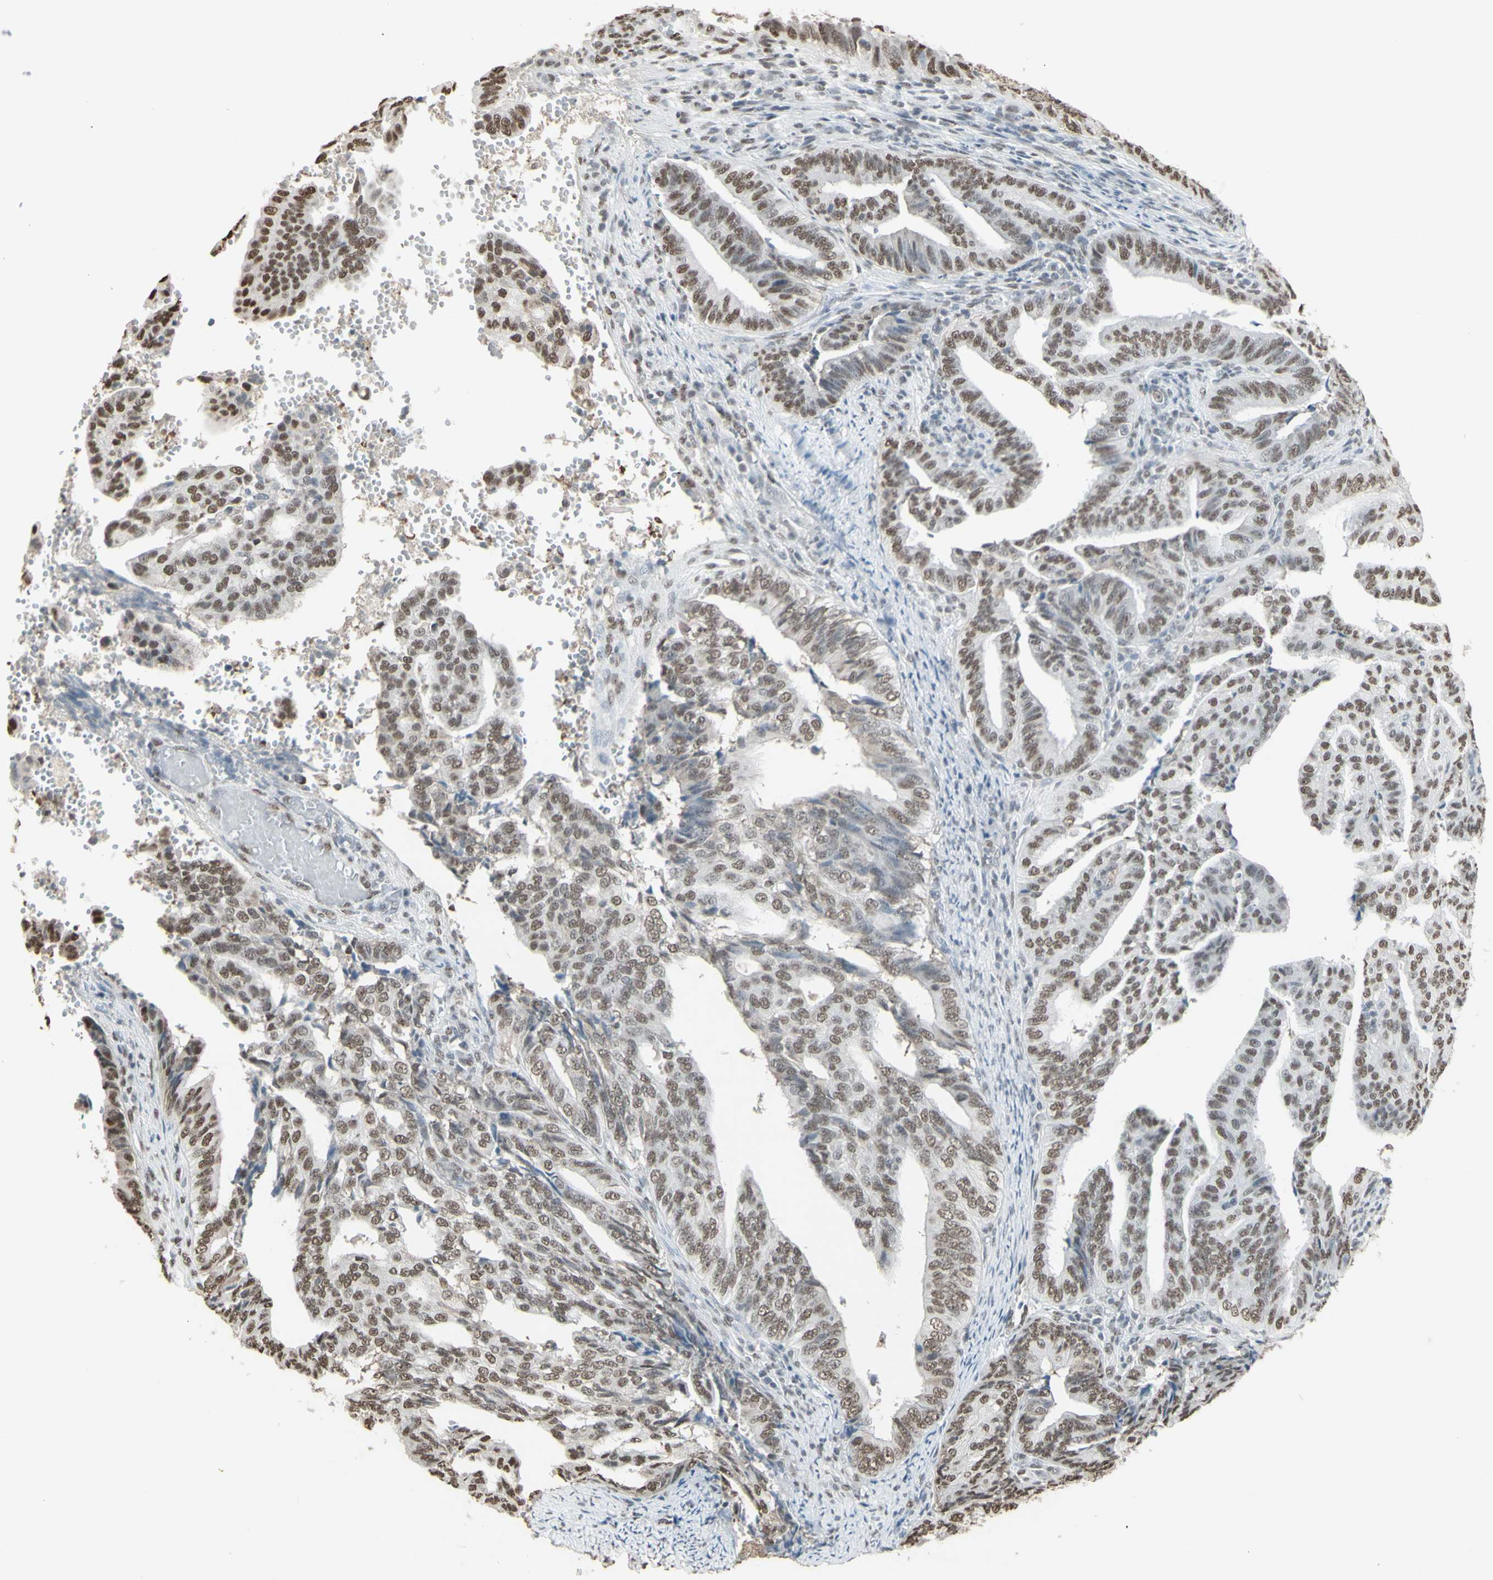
{"staining": {"intensity": "moderate", "quantity": ">75%", "location": "nuclear"}, "tissue": "endometrial cancer", "cell_type": "Tumor cells", "image_type": "cancer", "snomed": [{"axis": "morphology", "description": "Adenocarcinoma, NOS"}, {"axis": "topography", "description": "Endometrium"}], "caption": "The image shows a brown stain indicating the presence of a protein in the nuclear of tumor cells in endometrial cancer (adenocarcinoma).", "gene": "TRIM28", "patient": {"sex": "female", "age": 58}}